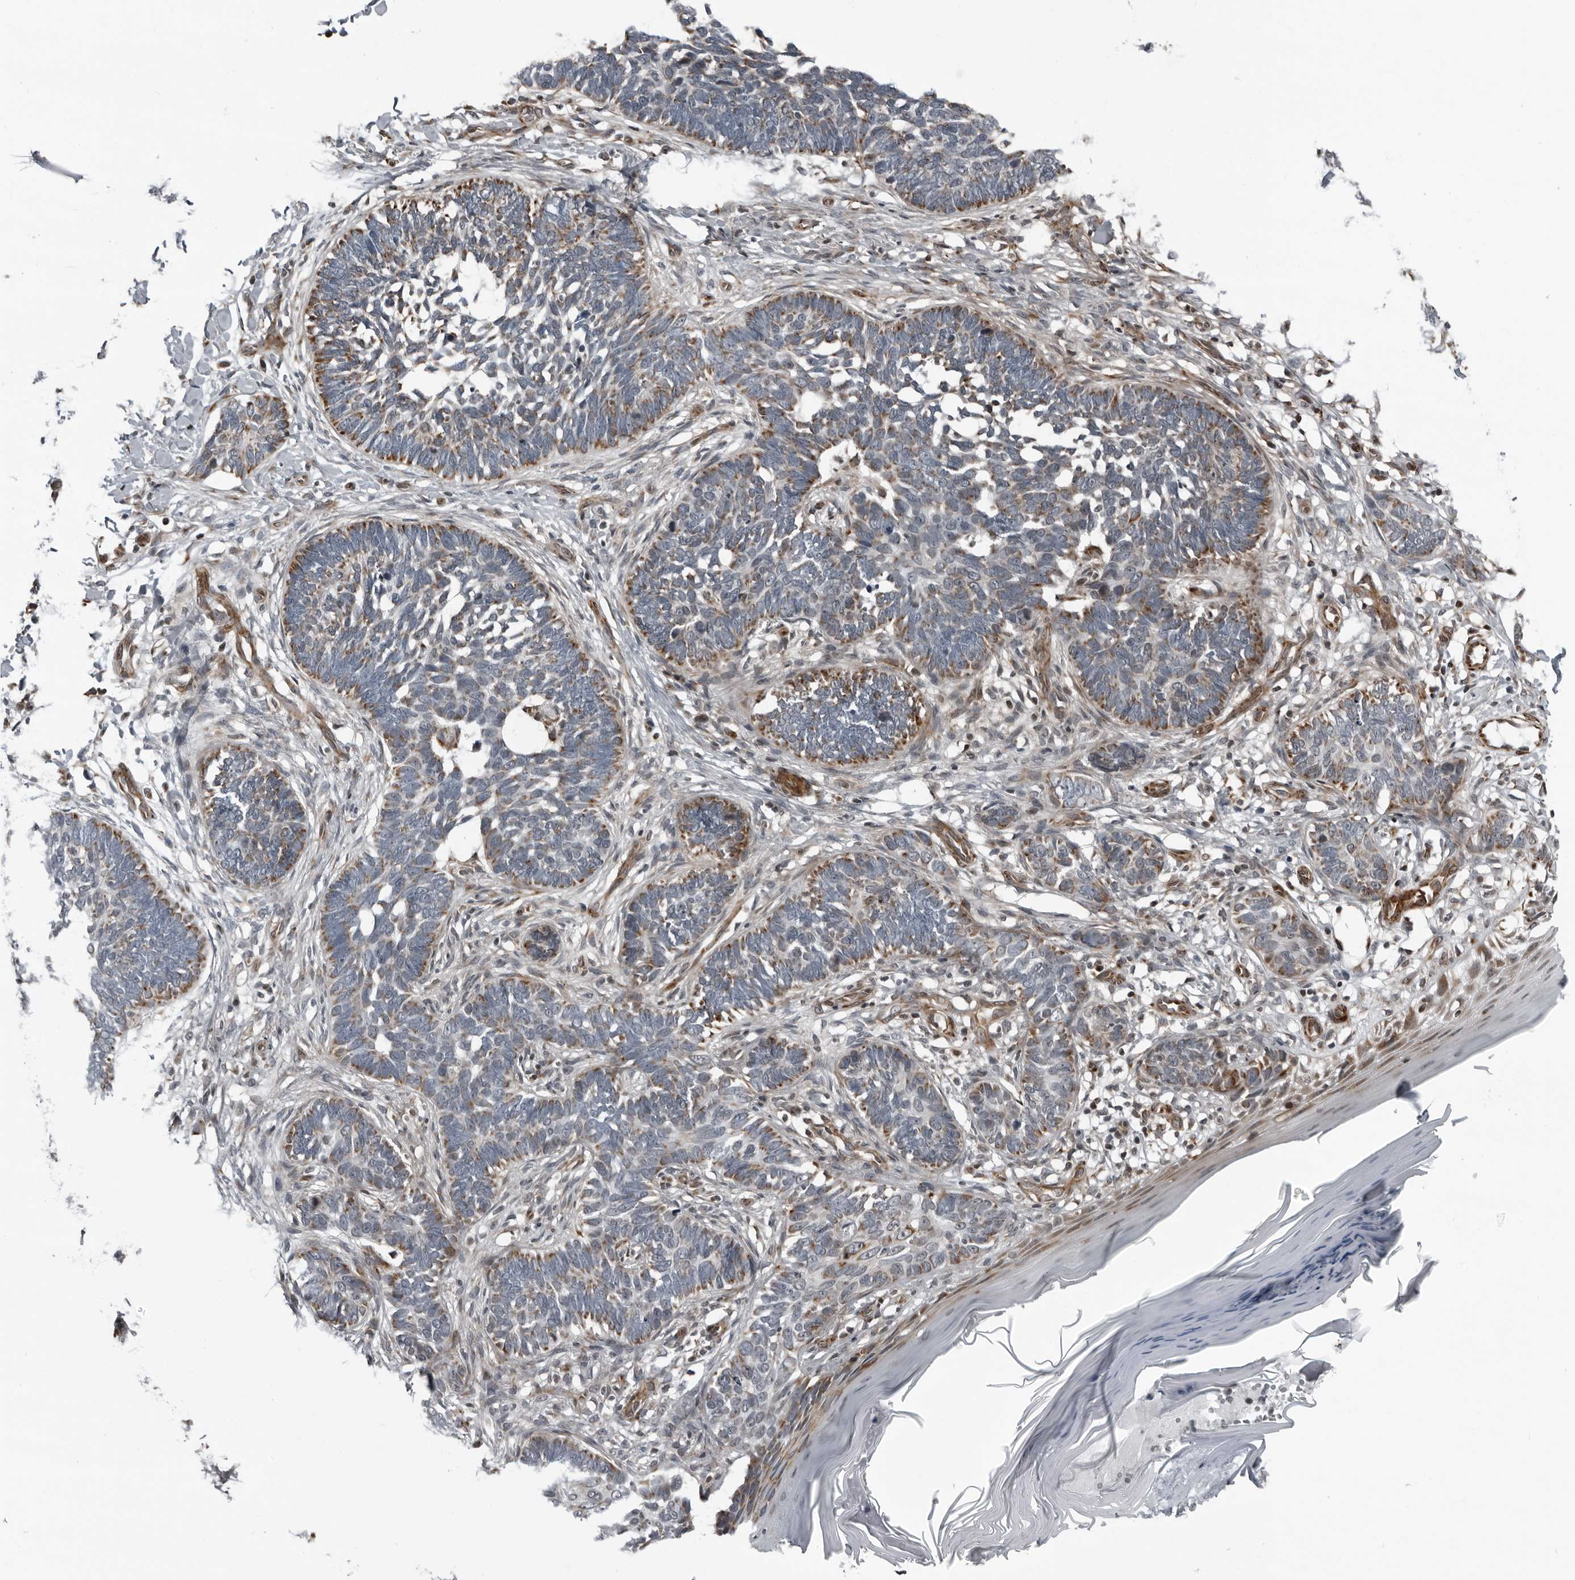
{"staining": {"intensity": "moderate", "quantity": "25%-75%", "location": "cytoplasmic/membranous"}, "tissue": "skin cancer", "cell_type": "Tumor cells", "image_type": "cancer", "snomed": [{"axis": "morphology", "description": "Normal tissue, NOS"}, {"axis": "morphology", "description": "Basal cell carcinoma"}, {"axis": "topography", "description": "Skin"}], "caption": "High-power microscopy captured an immunohistochemistry (IHC) image of skin cancer (basal cell carcinoma), revealing moderate cytoplasmic/membranous positivity in approximately 25%-75% of tumor cells.", "gene": "RTCA", "patient": {"sex": "male", "age": 77}}